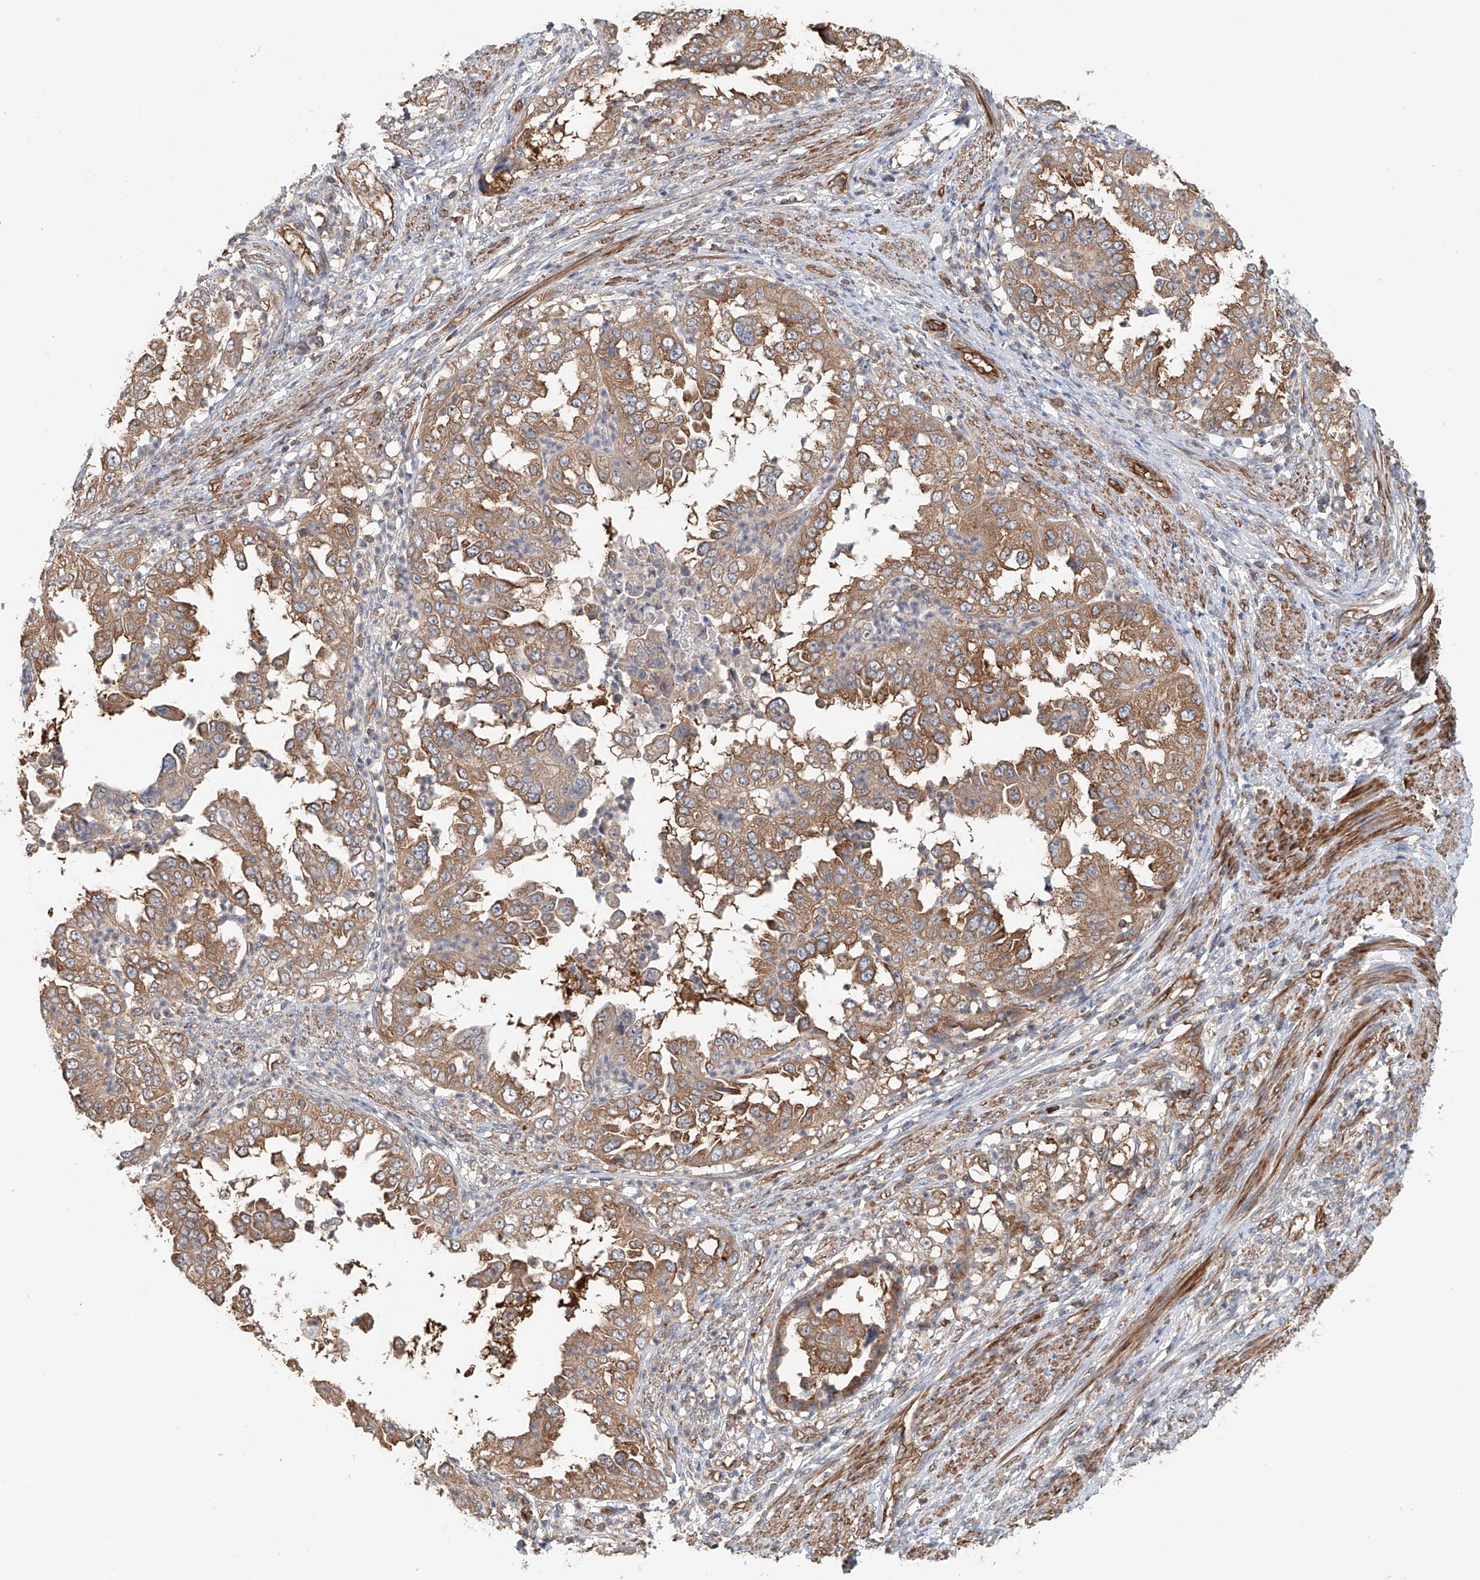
{"staining": {"intensity": "moderate", "quantity": ">75%", "location": "cytoplasmic/membranous"}, "tissue": "endometrial cancer", "cell_type": "Tumor cells", "image_type": "cancer", "snomed": [{"axis": "morphology", "description": "Adenocarcinoma, NOS"}, {"axis": "topography", "description": "Endometrium"}], "caption": "Adenocarcinoma (endometrial) stained for a protein exhibits moderate cytoplasmic/membranous positivity in tumor cells.", "gene": "FRYL", "patient": {"sex": "female", "age": 85}}